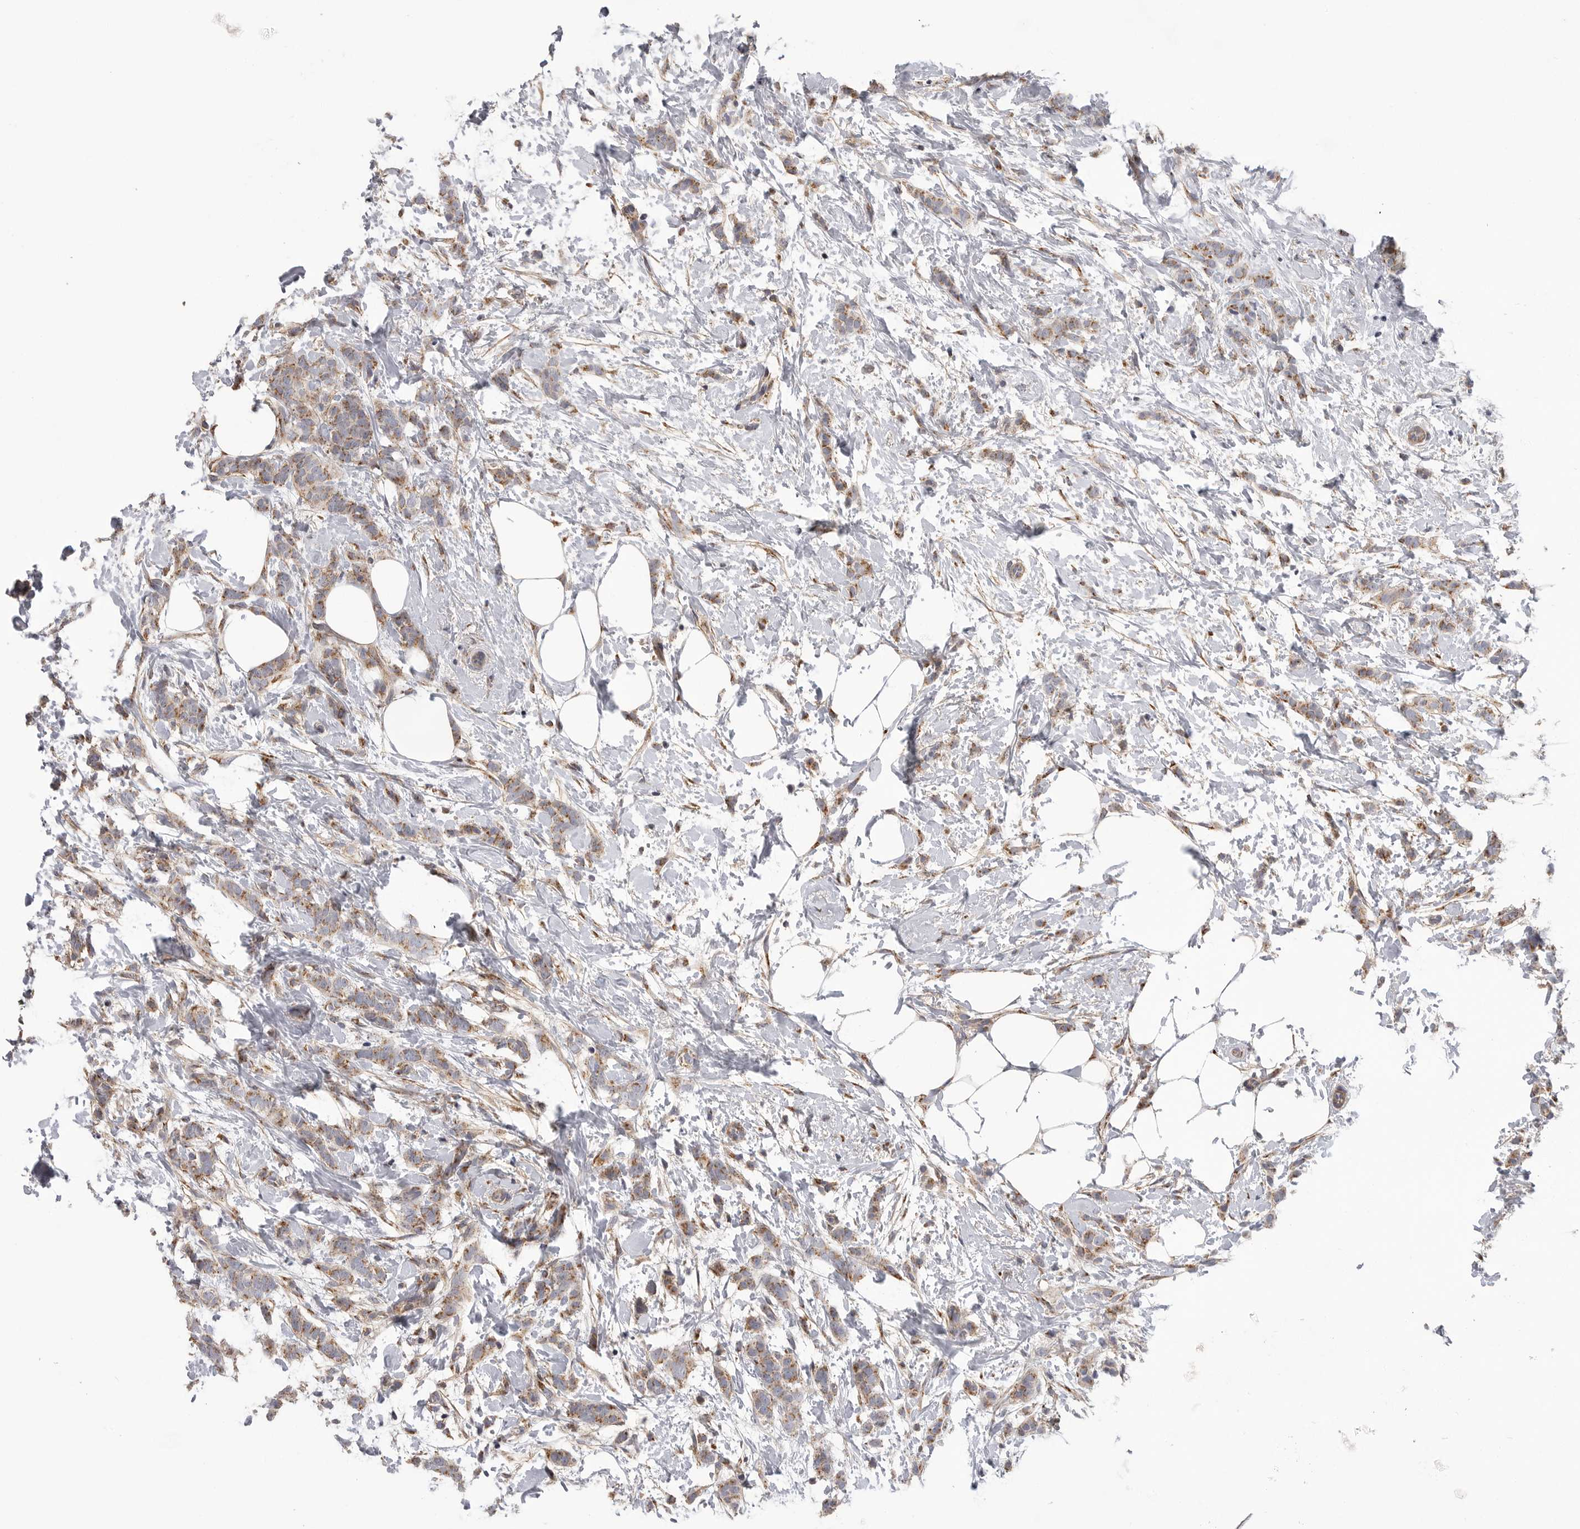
{"staining": {"intensity": "moderate", "quantity": ">75%", "location": "cytoplasmic/membranous"}, "tissue": "breast cancer", "cell_type": "Tumor cells", "image_type": "cancer", "snomed": [{"axis": "morphology", "description": "Lobular carcinoma, in situ"}, {"axis": "morphology", "description": "Lobular carcinoma"}, {"axis": "topography", "description": "Breast"}], "caption": "DAB (3,3'-diaminobenzidine) immunohistochemical staining of lobular carcinoma (breast) displays moderate cytoplasmic/membranous protein positivity in approximately >75% of tumor cells.", "gene": "TMPRSS11F", "patient": {"sex": "female", "age": 41}}